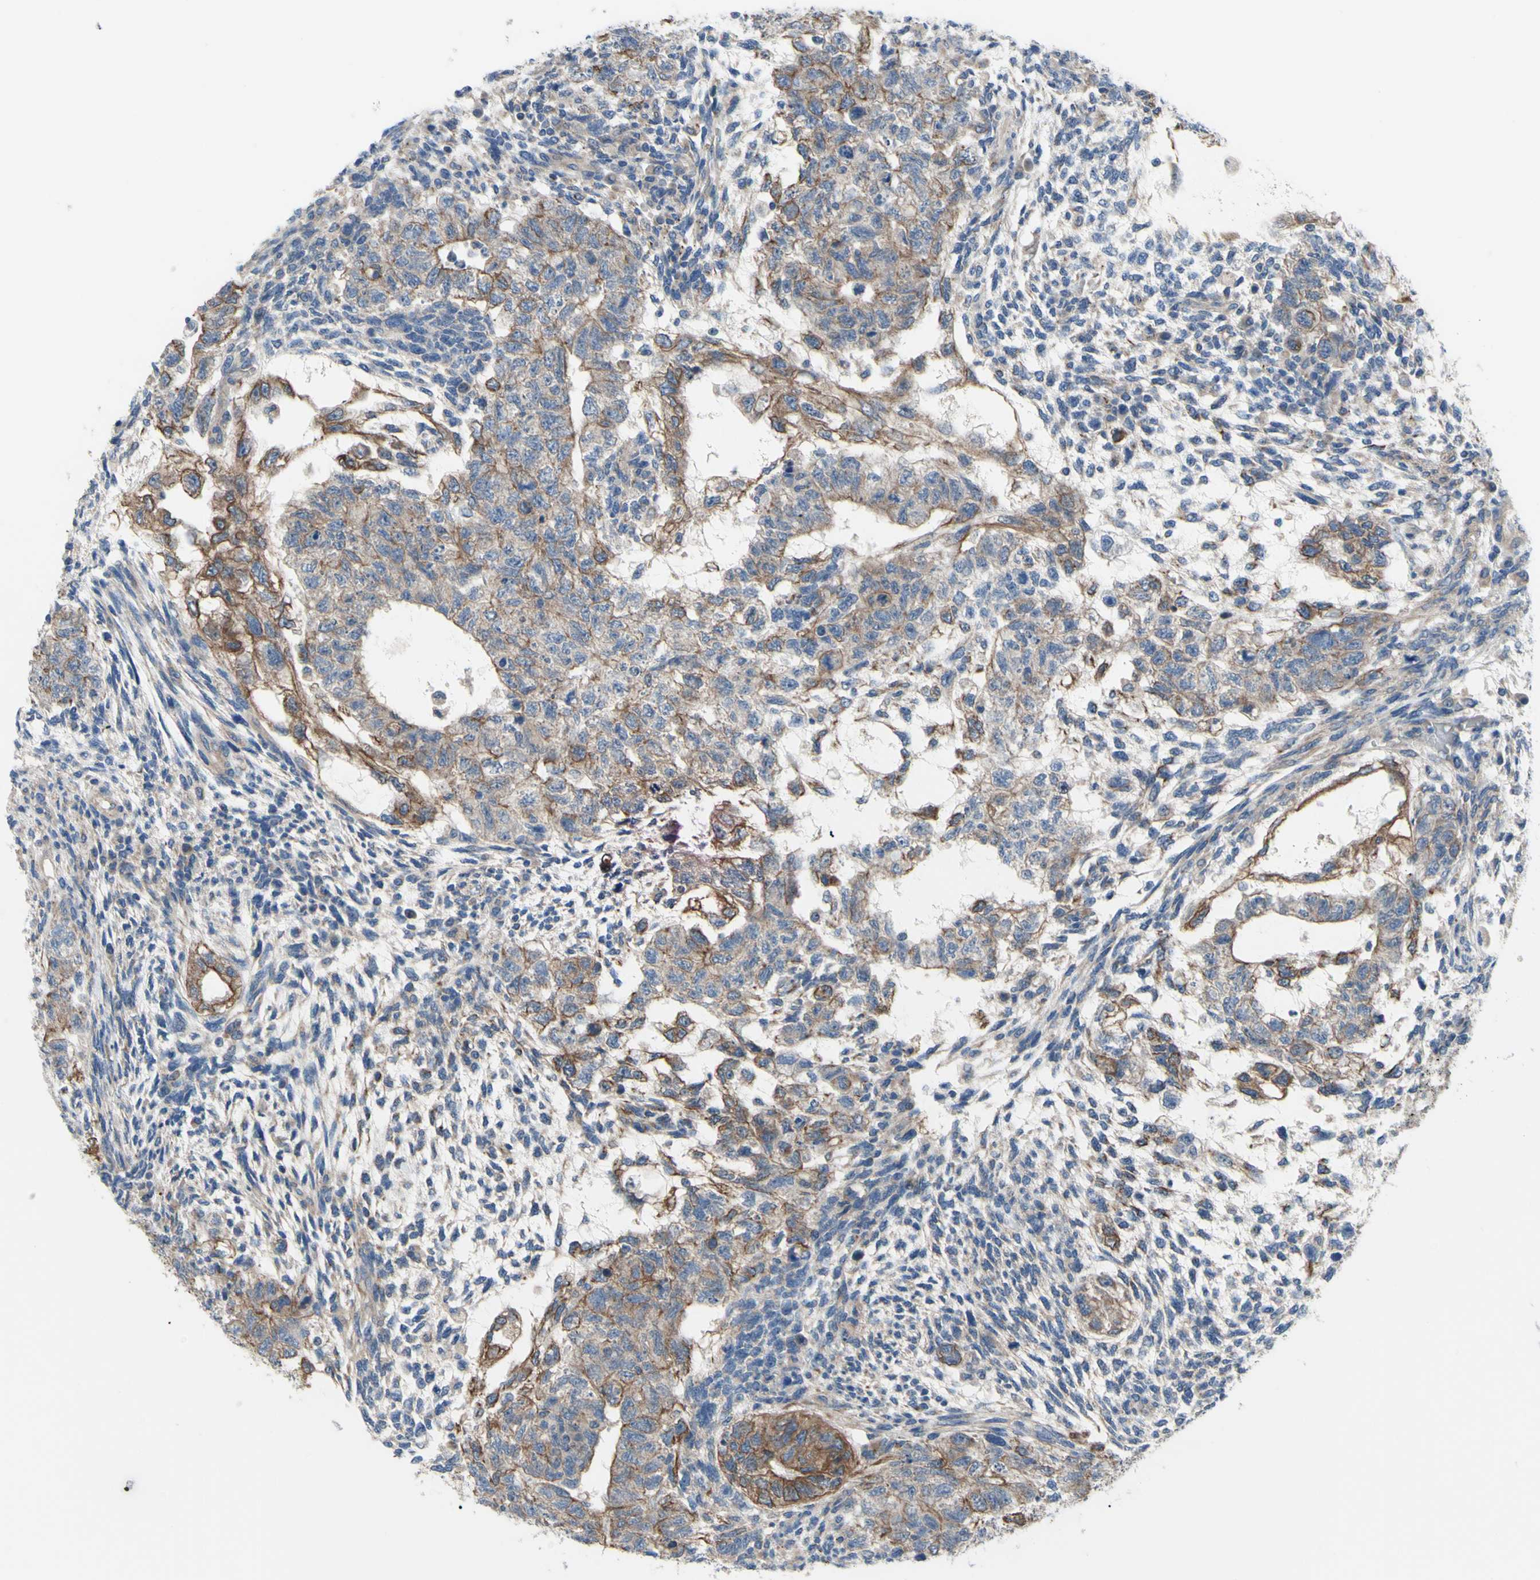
{"staining": {"intensity": "moderate", "quantity": ">75%", "location": "cytoplasmic/membranous"}, "tissue": "testis cancer", "cell_type": "Tumor cells", "image_type": "cancer", "snomed": [{"axis": "morphology", "description": "Normal tissue, NOS"}, {"axis": "morphology", "description": "Carcinoma, Embryonal, NOS"}, {"axis": "topography", "description": "Testis"}], "caption": "This micrograph demonstrates immunohistochemistry (IHC) staining of human embryonal carcinoma (testis), with medium moderate cytoplasmic/membranous staining in about >75% of tumor cells.", "gene": "GRAMD2B", "patient": {"sex": "male", "age": 36}}